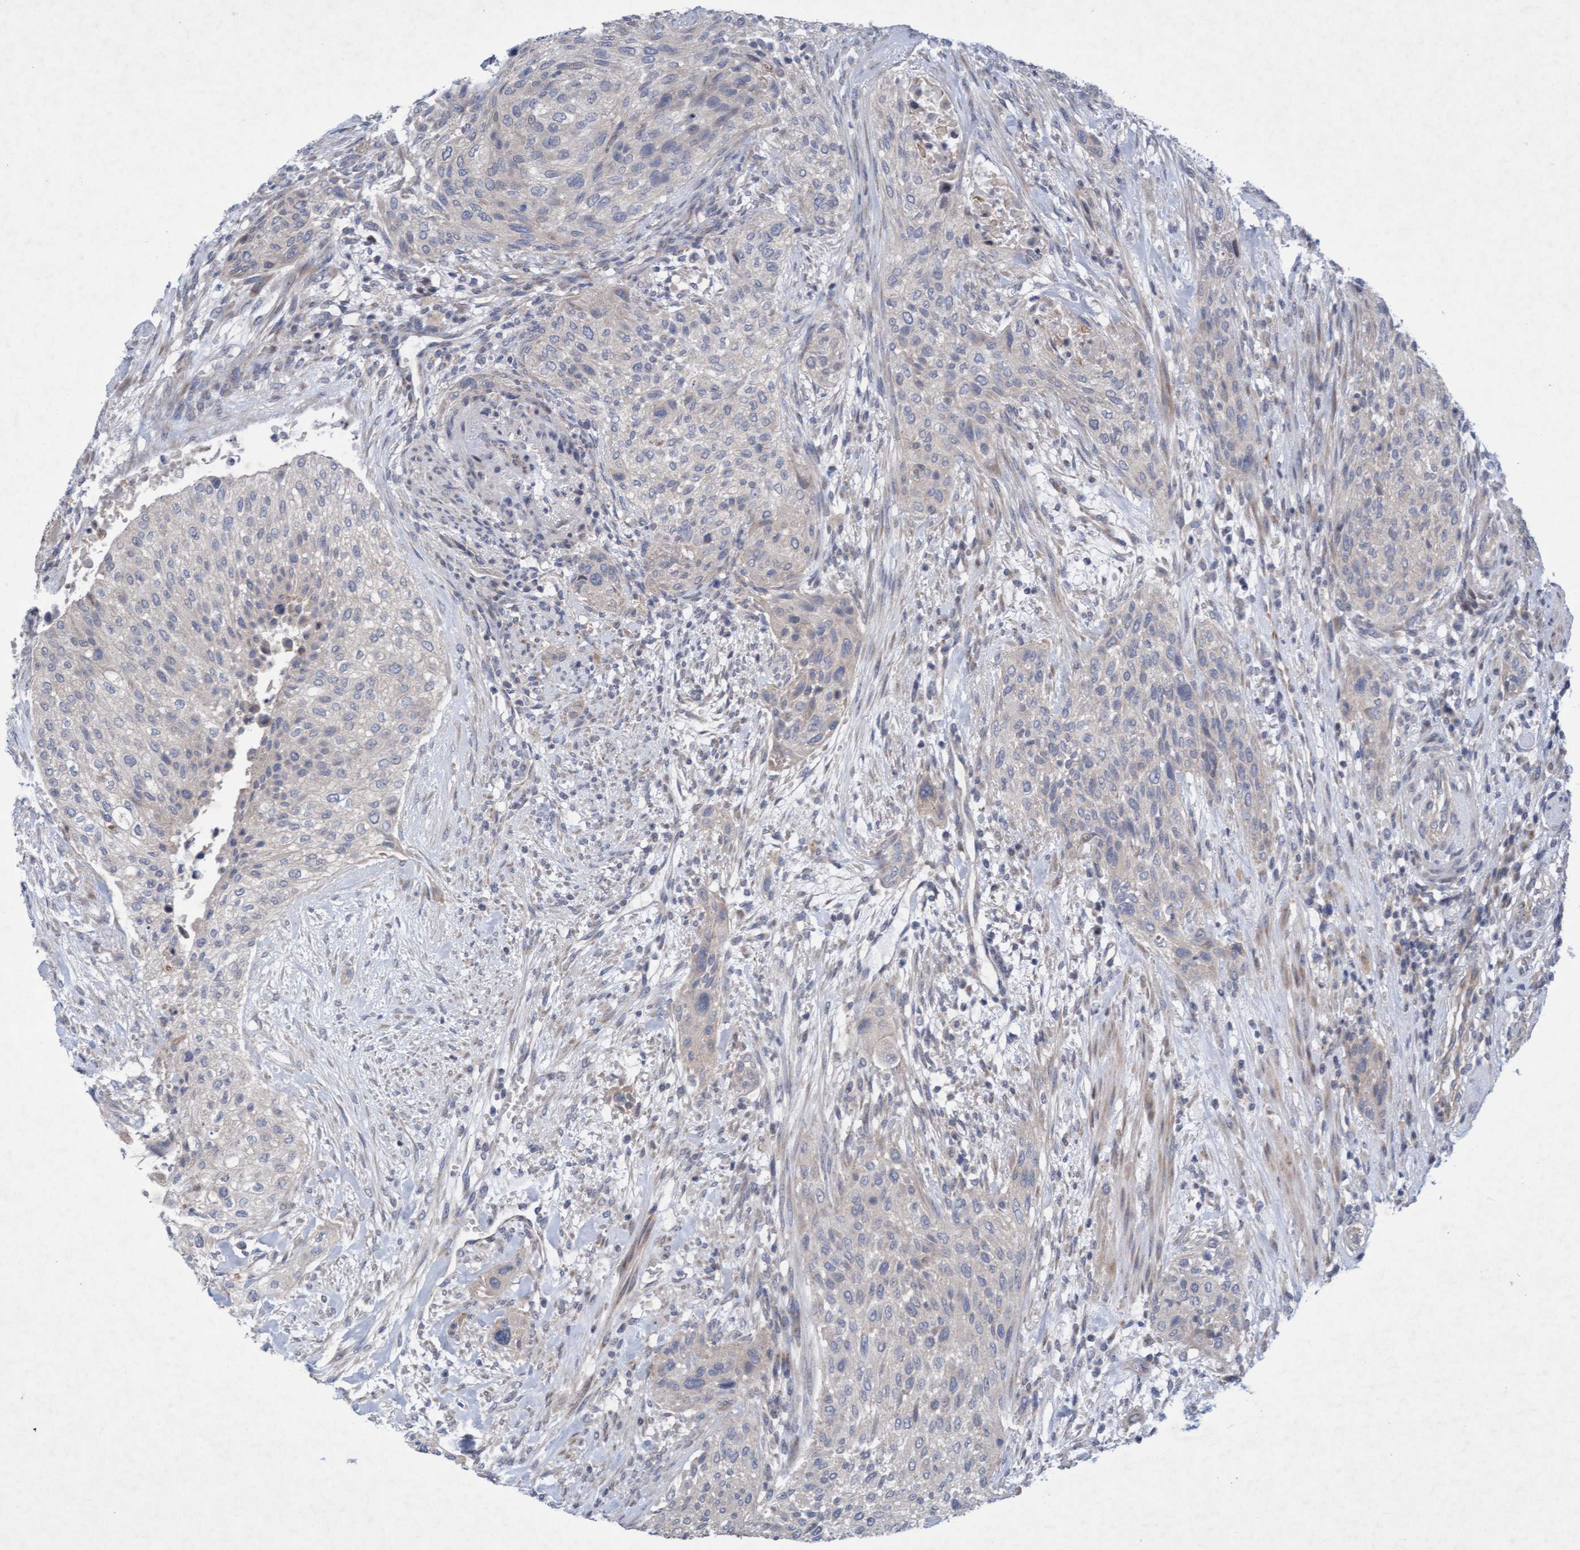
{"staining": {"intensity": "negative", "quantity": "none", "location": "none"}, "tissue": "urothelial cancer", "cell_type": "Tumor cells", "image_type": "cancer", "snomed": [{"axis": "morphology", "description": "Urothelial carcinoma, Low grade"}, {"axis": "morphology", "description": "Urothelial carcinoma, High grade"}, {"axis": "topography", "description": "Urinary bladder"}], "caption": "IHC histopathology image of human high-grade urothelial carcinoma stained for a protein (brown), which shows no staining in tumor cells. The staining was performed using DAB (3,3'-diaminobenzidine) to visualize the protein expression in brown, while the nuclei were stained in blue with hematoxylin (Magnification: 20x).", "gene": "DDHD2", "patient": {"sex": "male", "age": 35}}